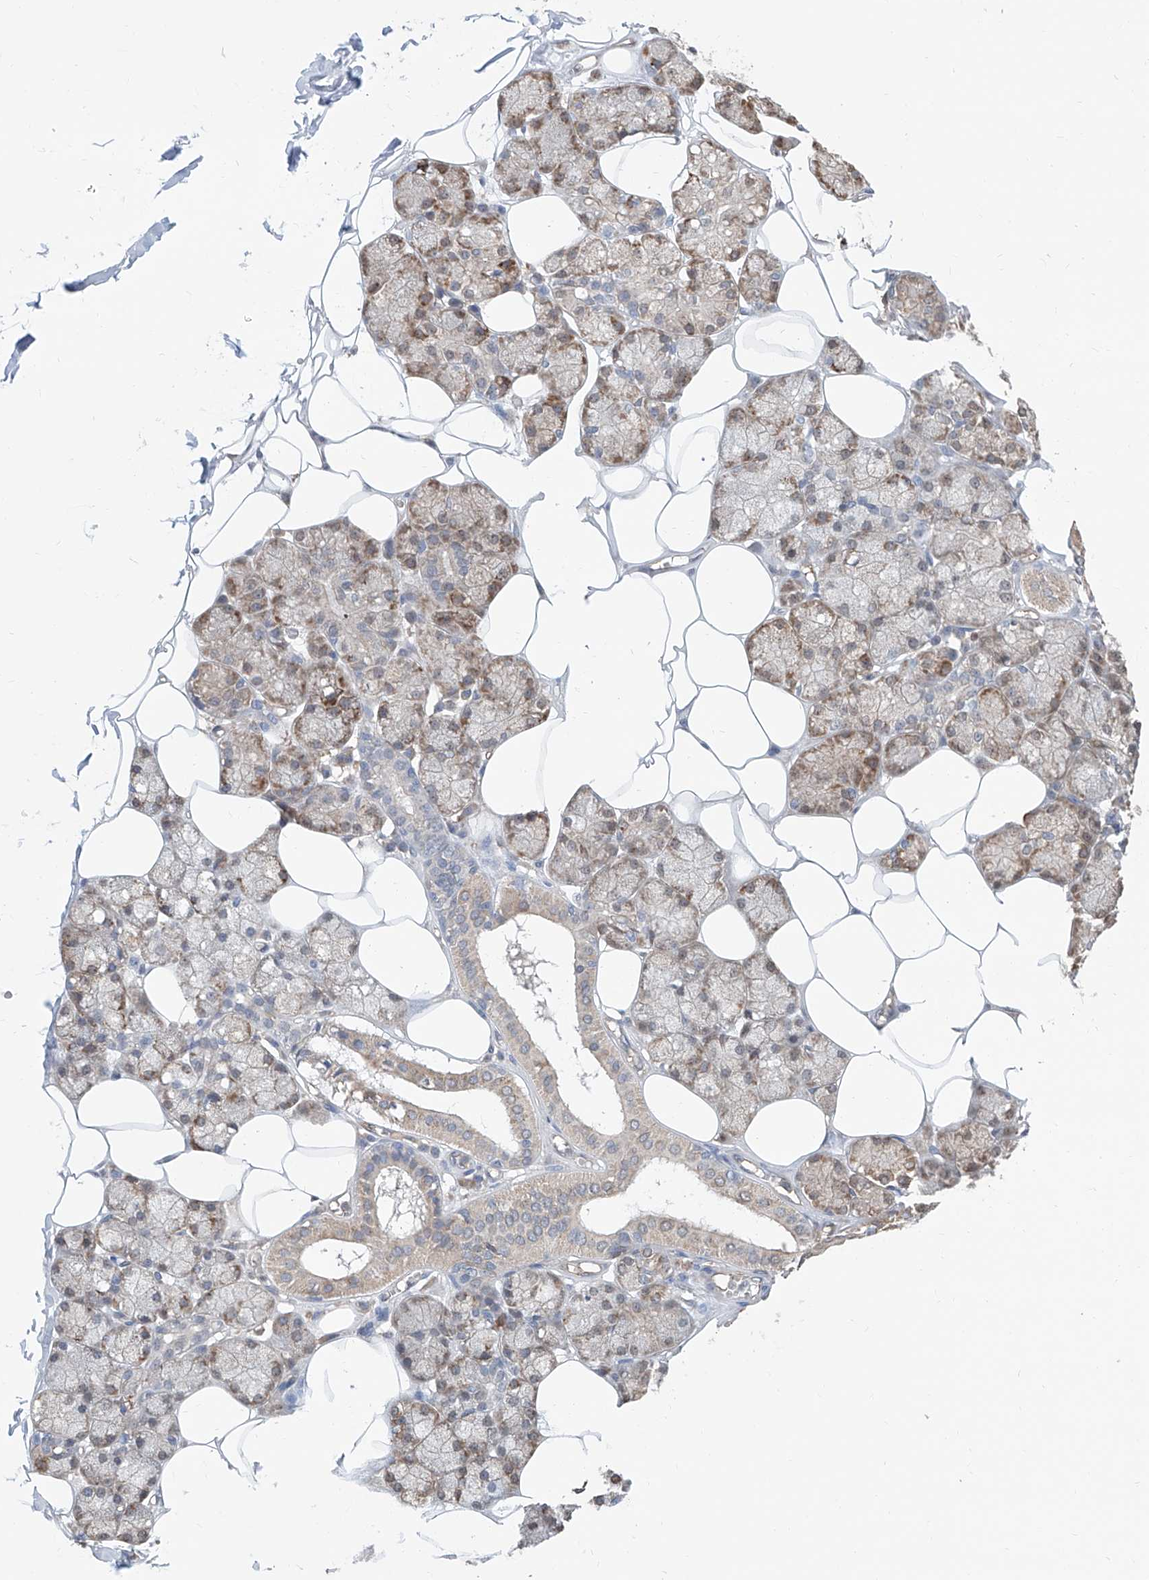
{"staining": {"intensity": "moderate", "quantity": "25%-75%", "location": "cytoplasmic/membranous"}, "tissue": "salivary gland", "cell_type": "Glandular cells", "image_type": "normal", "snomed": [{"axis": "morphology", "description": "Normal tissue, NOS"}, {"axis": "topography", "description": "Salivary gland"}], "caption": "IHC of benign salivary gland demonstrates medium levels of moderate cytoplasmic/membranous expression in approximately 25%-75% of glandular cells. The staining is performed using DAB brown chromogen to label protein expression. The nuclei are counter-stained blue using hematoxylin.", "gene": "KCNK10", "patient": {"sex": "male", "age": 62}}